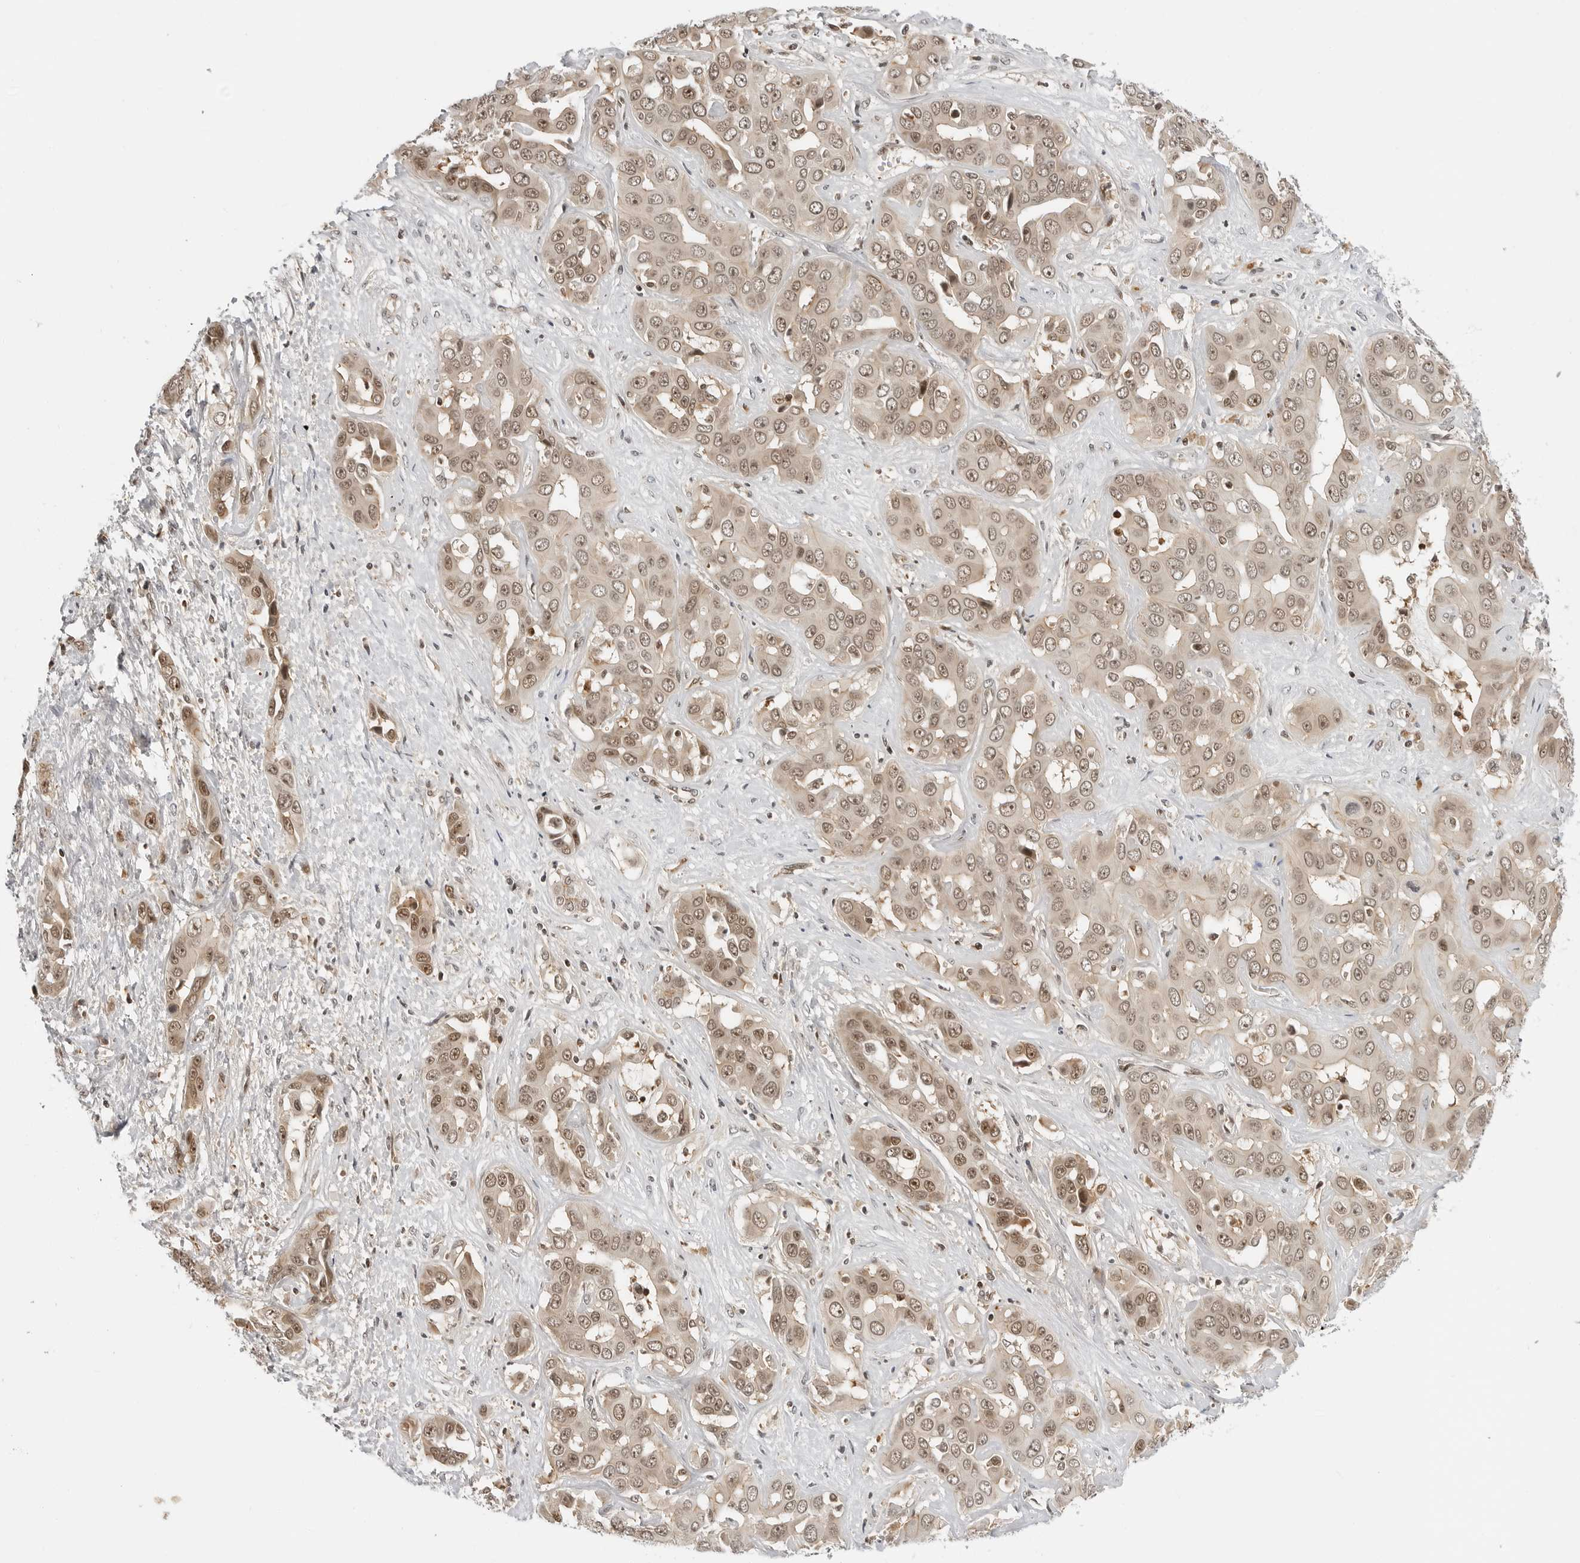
{"staining": {"intensity": "moderate", "quantity": ">75%", "location": "cytoplasmic/membranous,nuclear"}, "tissue": "liver cancer", "cell_type": "Tumor cells", "image_type": "cancer", "snomed": [{"axis": "morphology", "description": "Cholangiocarcinoma"}, {"axis": "topography", "description": "Liver"}], "caption": "This is a photomicrograph of immunohistochemistry staining of liver cholangiocarcinoma, which shows moderate expression in the cytoplasmic/membranous and nuclear of tumor cells.", "gene": "C8orf33", "patient": {"sex": "female", "age": 52}}